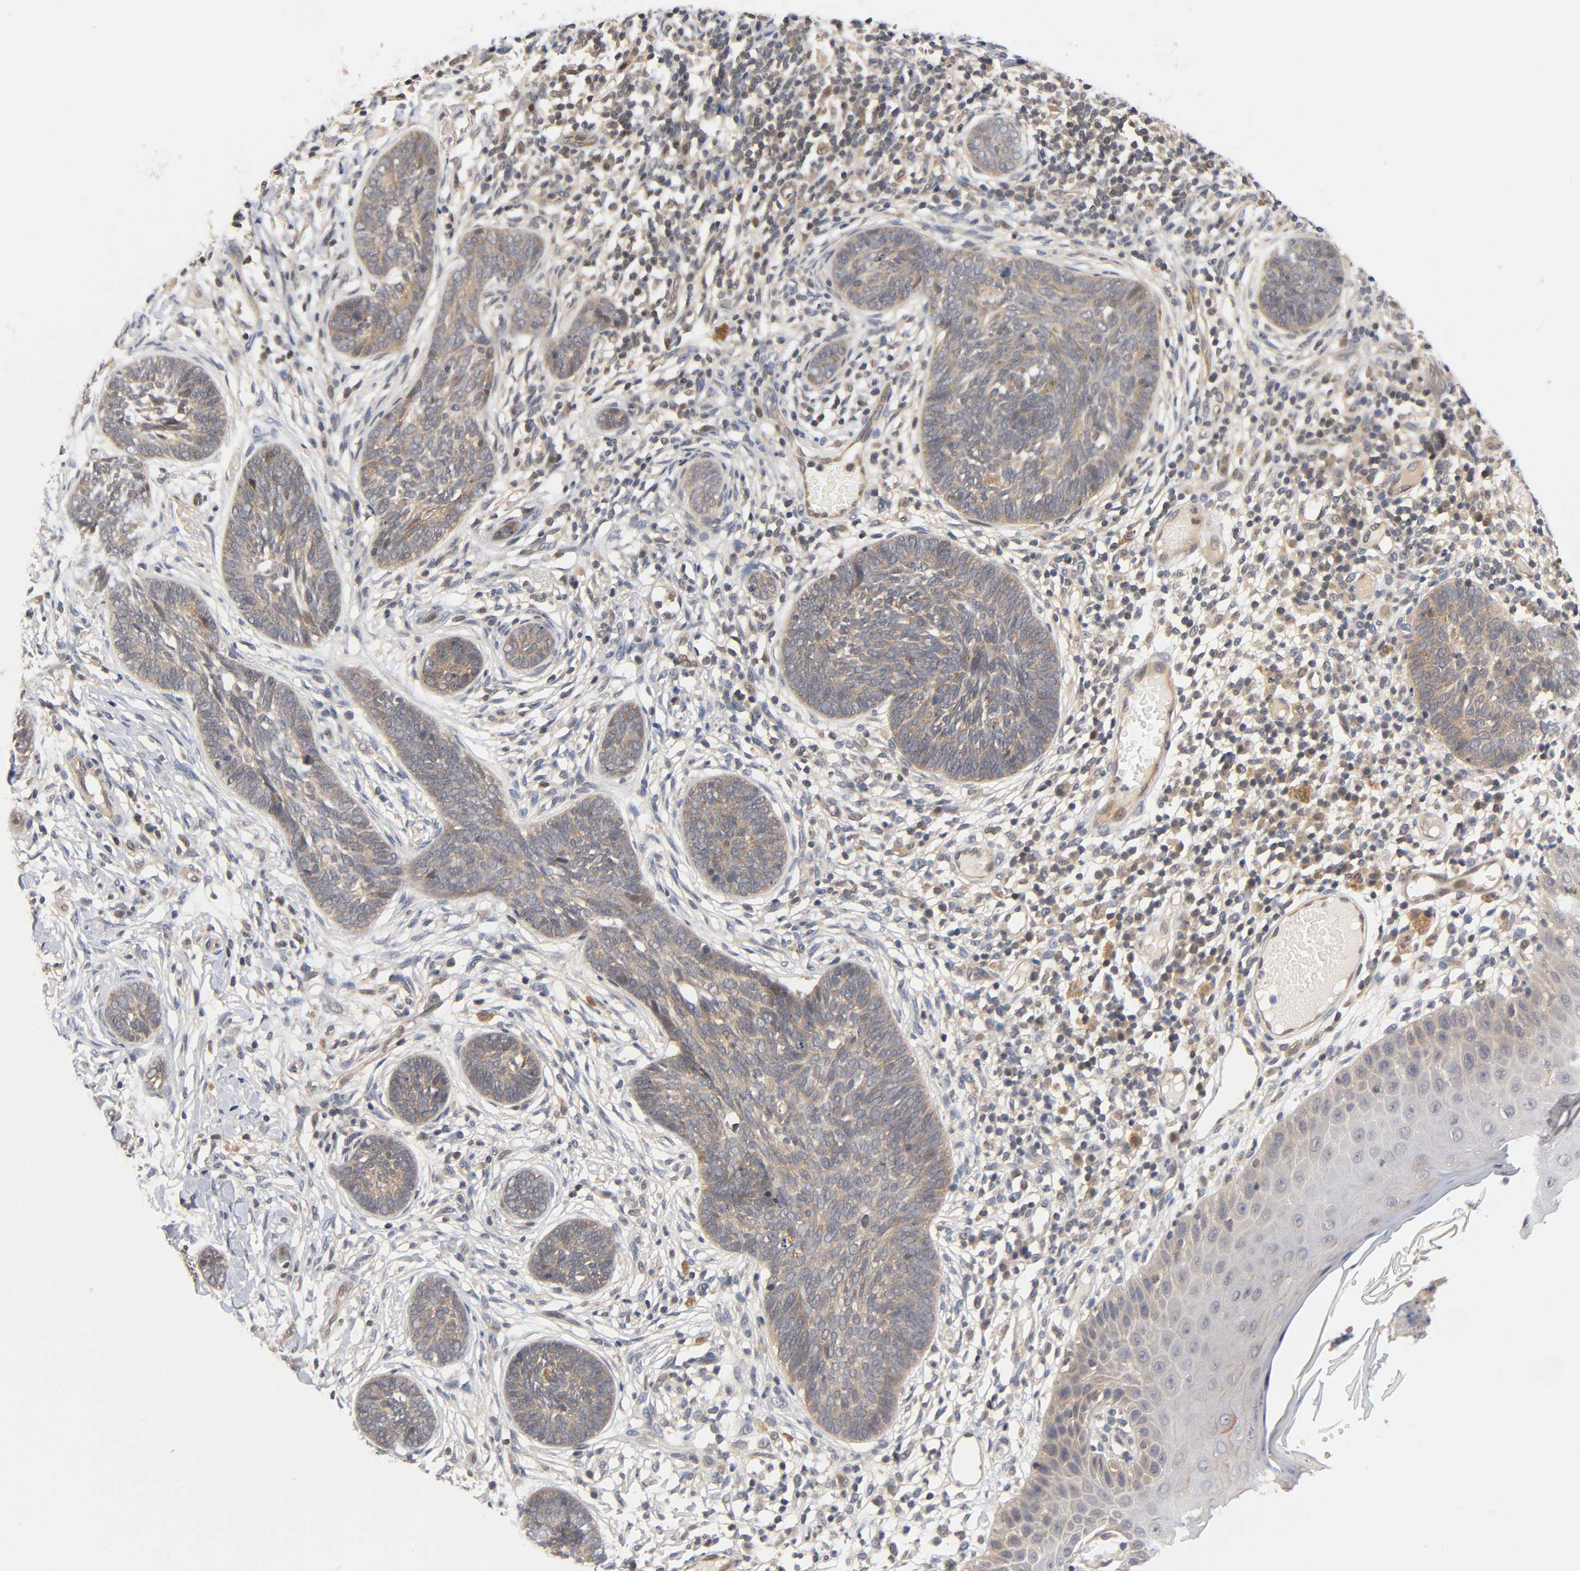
{"staining": {"intensity": "weak", "quantity": ">75%", "location": "cytoplasmic/membranous"}, "tissue": "skin cancer", "cell_type": "Tumor cells", "image_type": "cancer", "snomed": [{"axis": "morphology", "description": "Normal tissue, NOS"}, {"axis": "morphology", "description": "Basal cell carcinoma"}, {"axis": "topography", "description": "Skin"}], "caption": "Skin basal cell carcinoma stained with immunohistochemistry exhibits weak cytoplasmic/membranous expression in about >75% of tumor cells. (IHC, brightfield microscopy, high magnification).", "gene": "PRKAB1", "patient": {"sex": "male", "age": 87}}